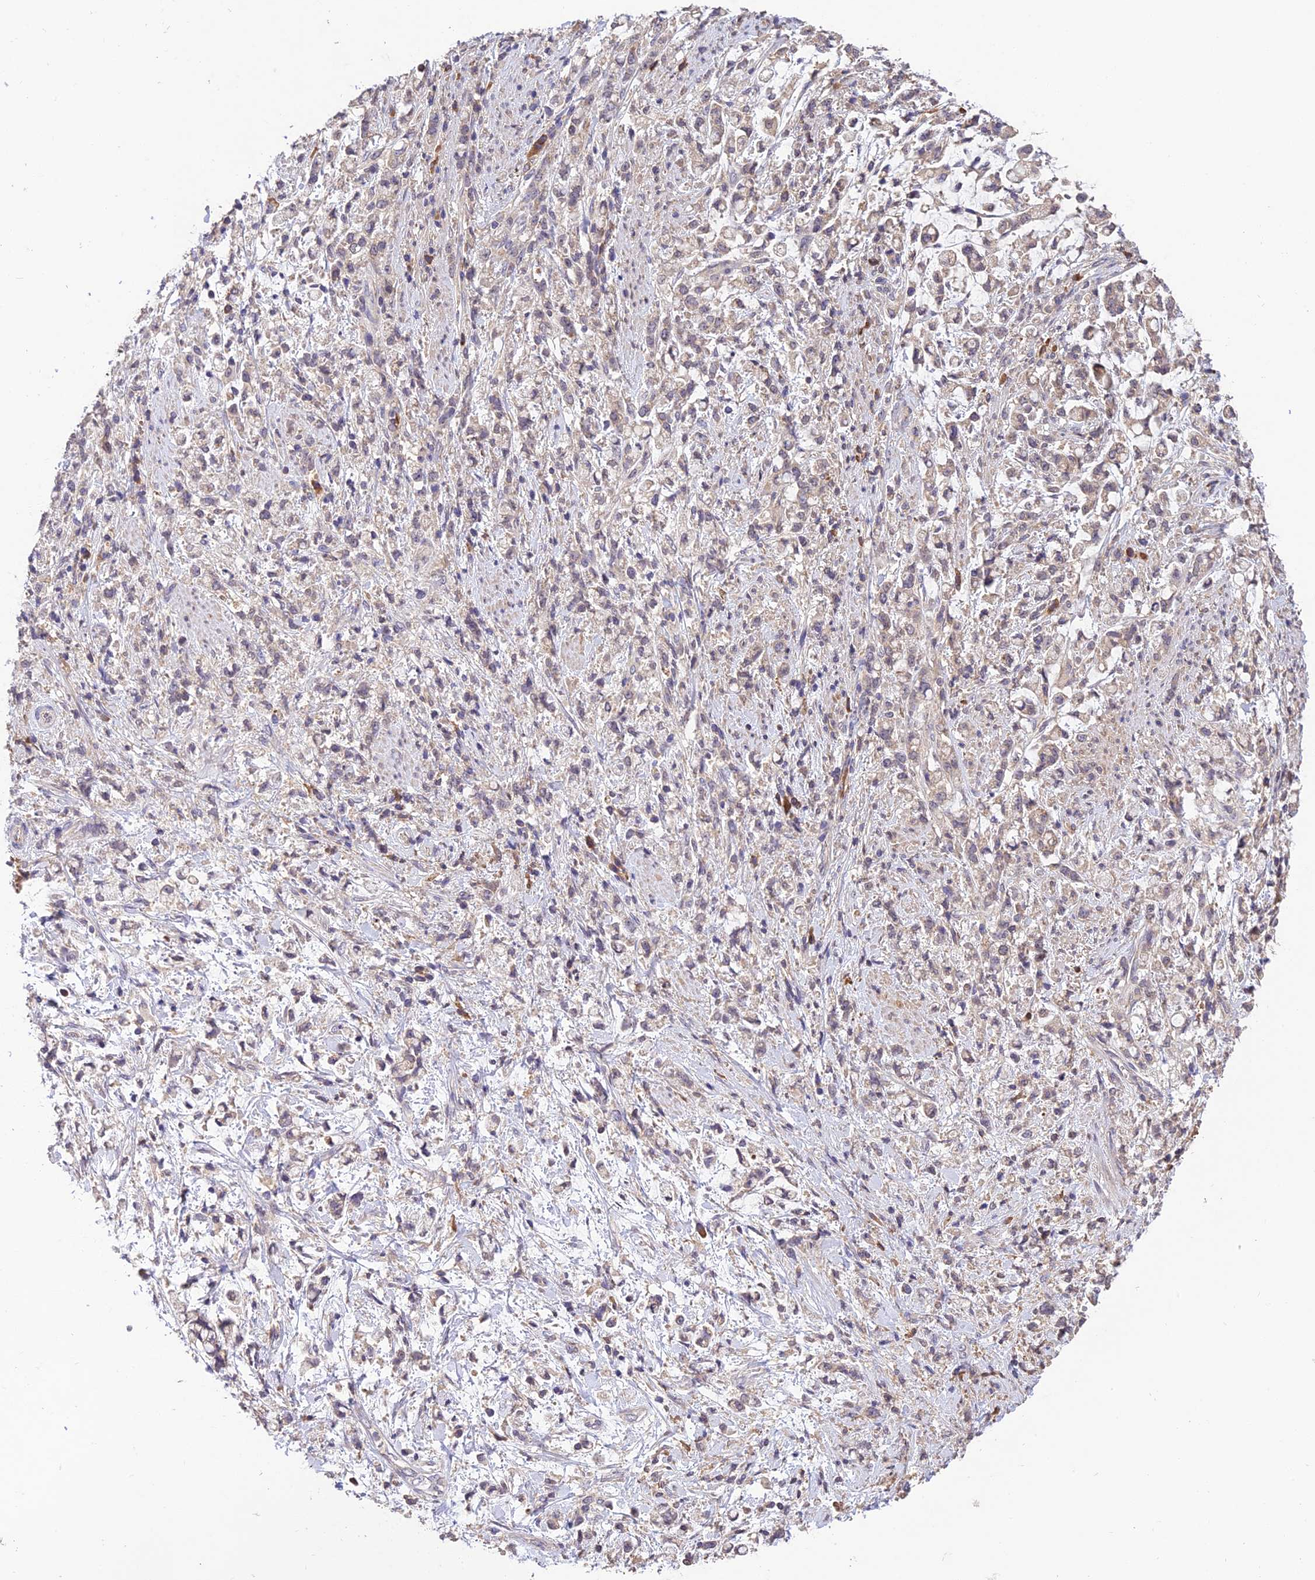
{"staining": {"intensity": "negative", "quantity": "none", "location": "none"}, "tissue": "stomach cancer", "cell_type": "Tumor cells", "image_type": "cancer", "snomed": [{"axis": "morphology", "description": "Adenocarcinoma, NOS"}, {"axis": "topography", "description": "Stomach"}], "caption": "Tumor cells show no significant positivity in stomach cancer. Nuclei are stained in blue.", "gene": "DENND5B", "patient": {"sex": "female", "age": 60}}